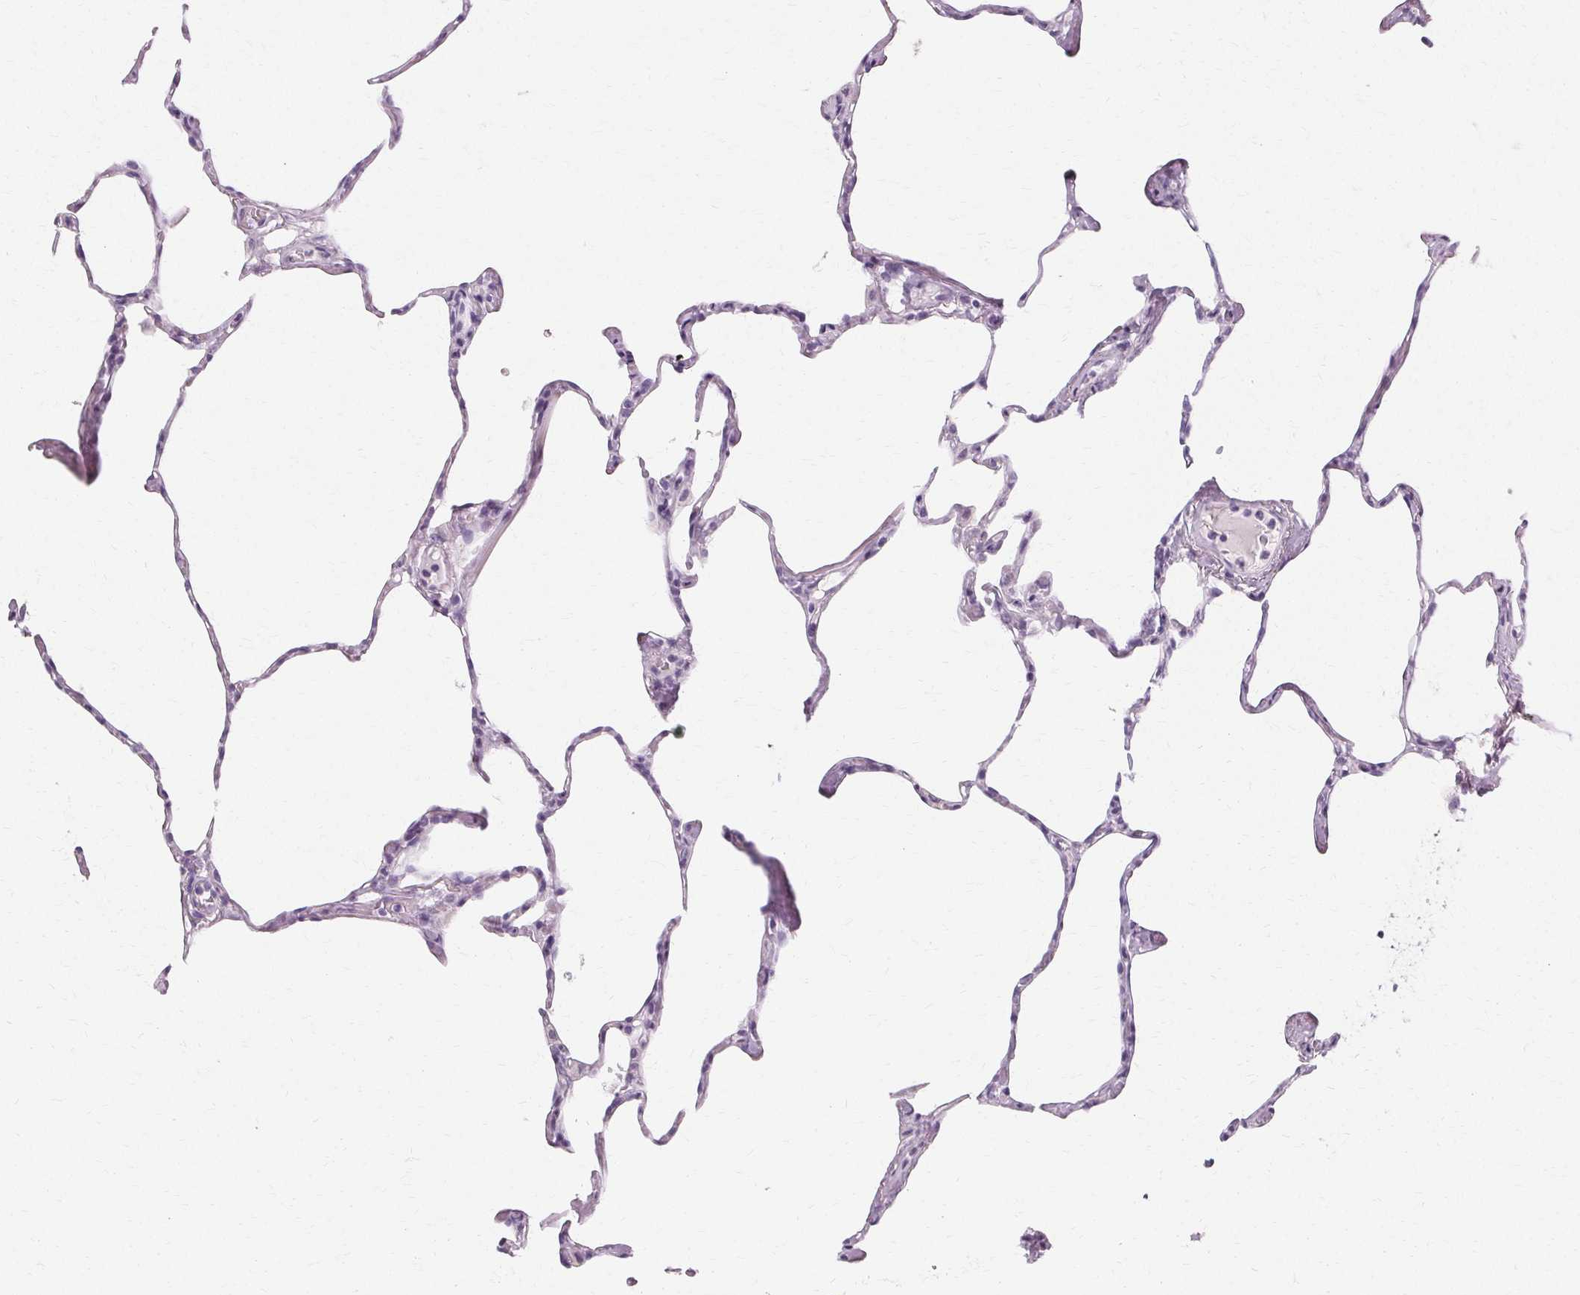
{"staining": {"intensity": "negative", "quantity": "none", "location": "none"}, "tissue": "lung", "cell_type": "Alveolar cells", "image_type": "normal", "snomed": [{"axis": "morphology", "description": "Normal tissue, NOS"}, {"axis": "topography", "description": "Lung"}], "caption": "Immunohistochemical staining of normal human lung reveals no significant staining in alveolar cells.", "gene": "KRT6A", "patient": {"sex": "male", "age": 65}}